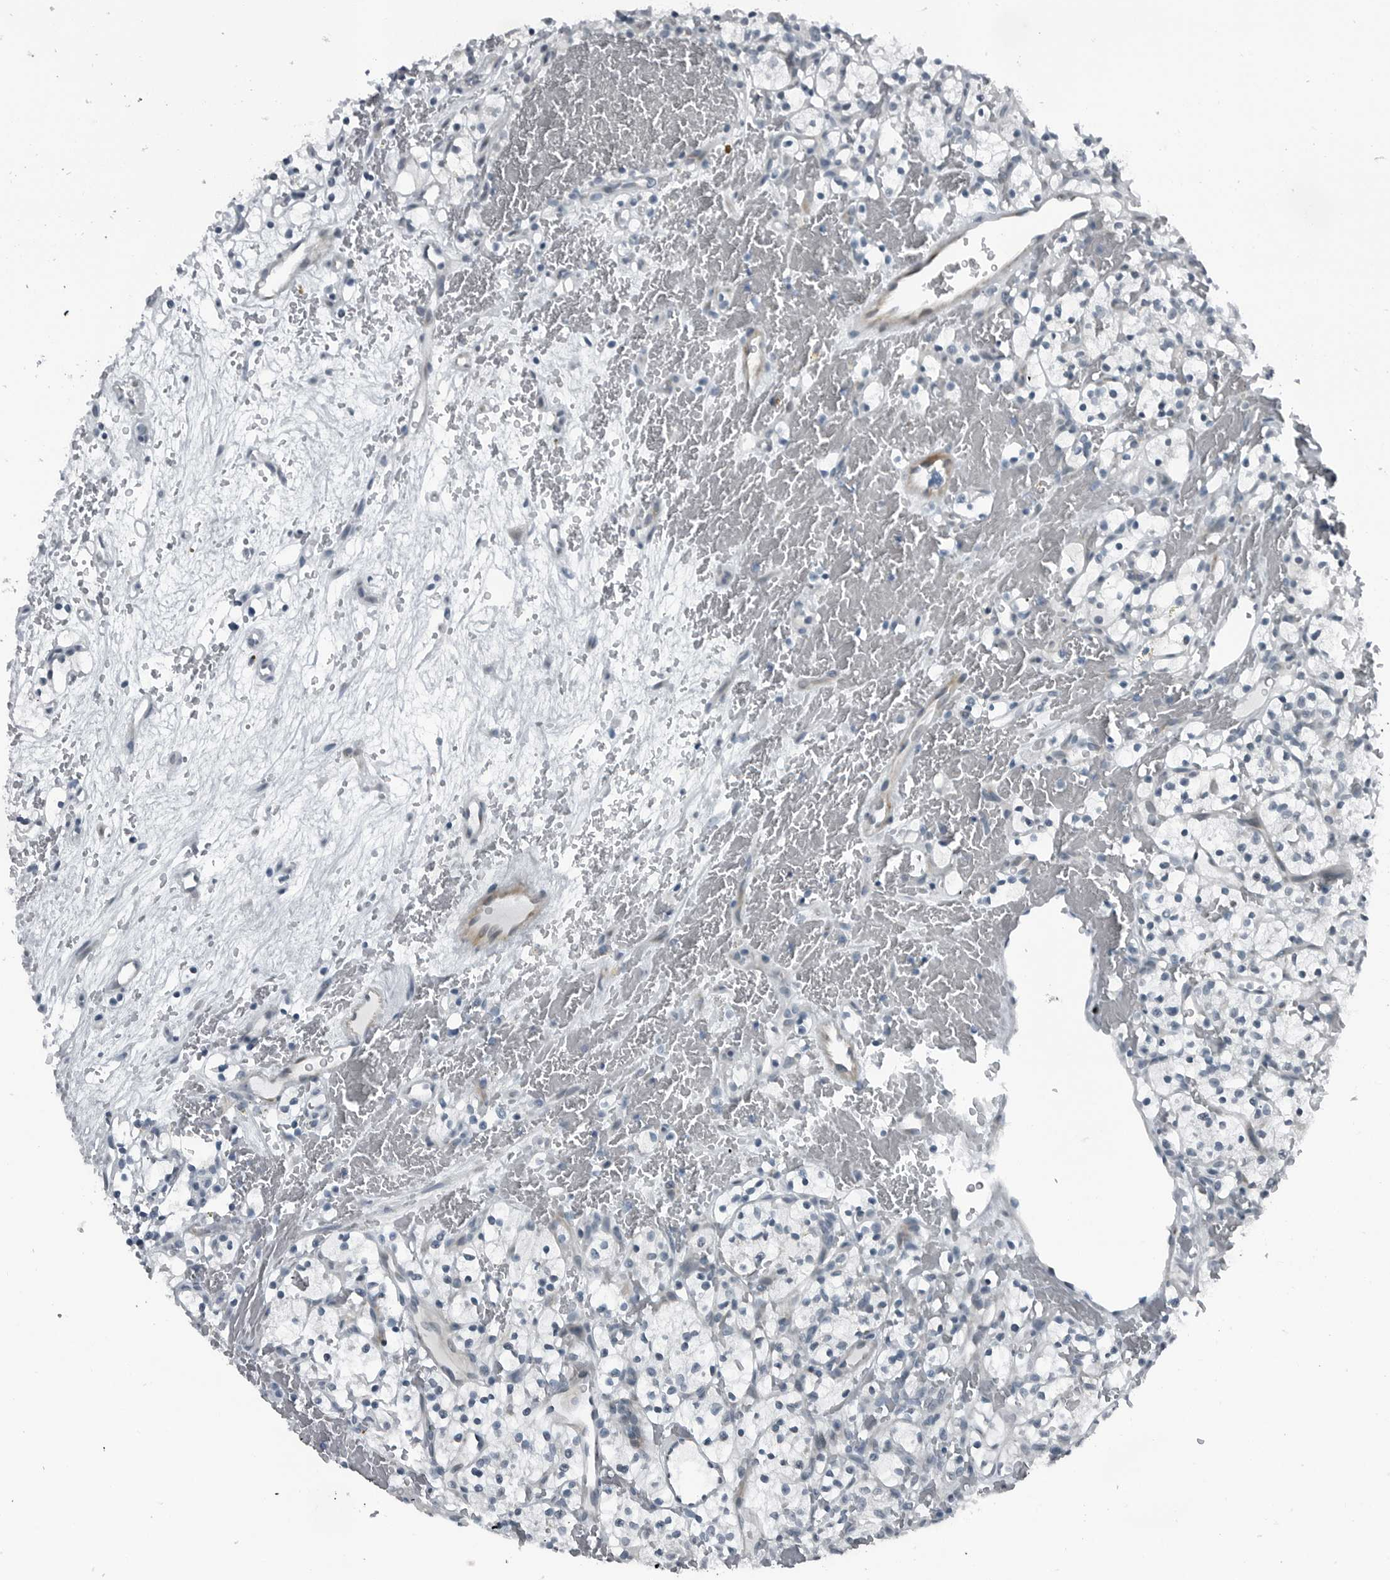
{"staining": {"intensity": "negative", "quantity": "none", "location": "none"}, "tissue": "renal cancer", "cell_type": "Tumor cells", "image_type": "cancer", "snomed": [{"axis": "morphology", "description": "Adenocarcinoma, NOS"}, {"axis": "topography", "description": "Kidney"}], "caption": "Immunohistochemical staining of human renal cancer (adenocarcinoma) displays no significant positivity in tumor cells.", "gene": "DNAAF11", "patient": {"sex": "female", "age": 57}}